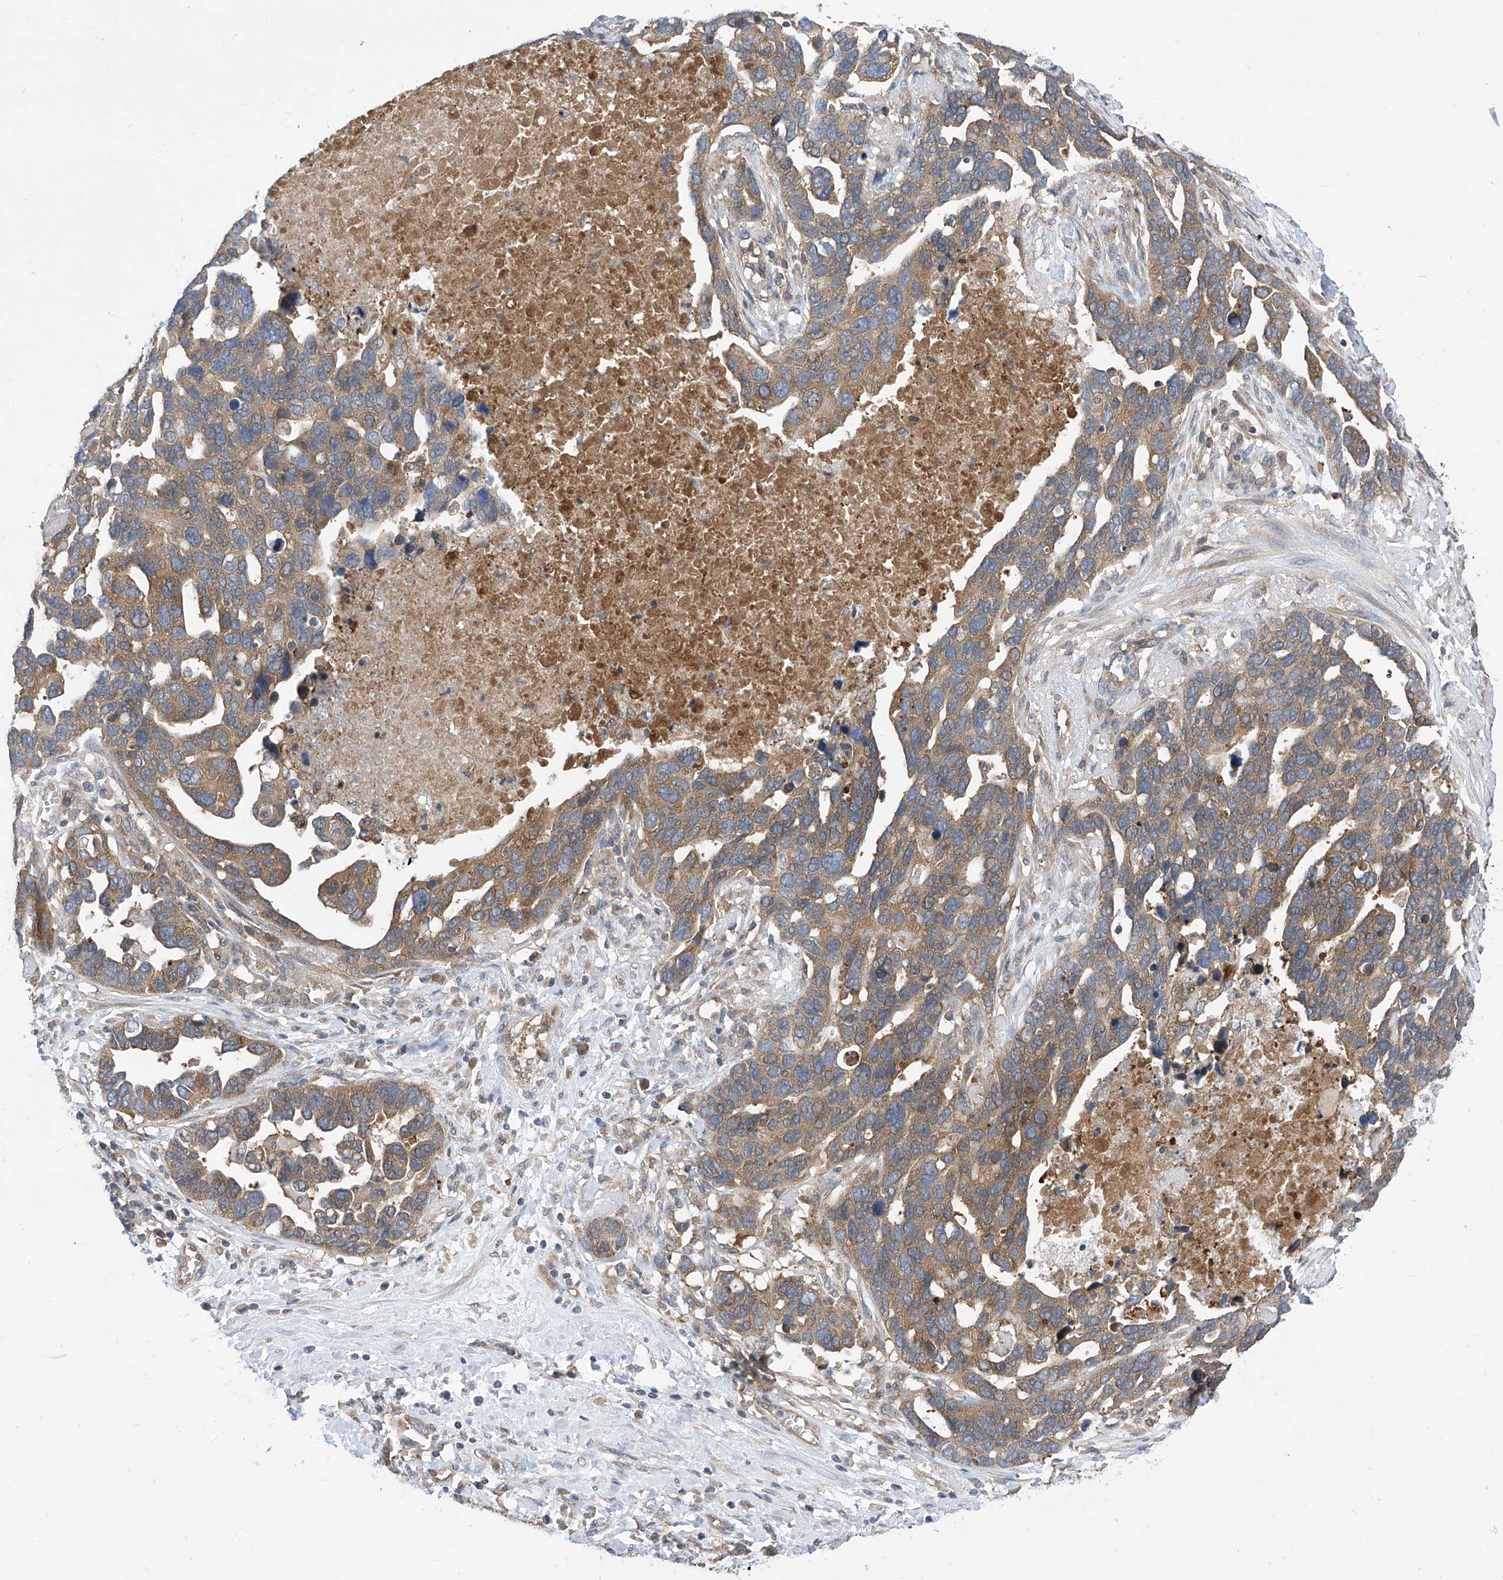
{"staining": {"intensity": "weak", "quantity": ">75%", "location": "cytoplasmic/membranous"}, "tissue": "ovarian cancer", "cell_type": "Tumor cells", "image_type": "cancer", "snomed": [{"axis": "morphology", "description": "Cystadenocarcinoma, serous, NOS"}, {"axis": "topography", "description": "Ovary"}], "caption": "A micrograph of human ovarian cancer (serous cystadenocarcinoma) stained for a protein exhibits weak cytoplasmic/membranous brown staining in tumor cells.", "gene": "EIF3M", "patient": {"sex": "female", "age": 54}}